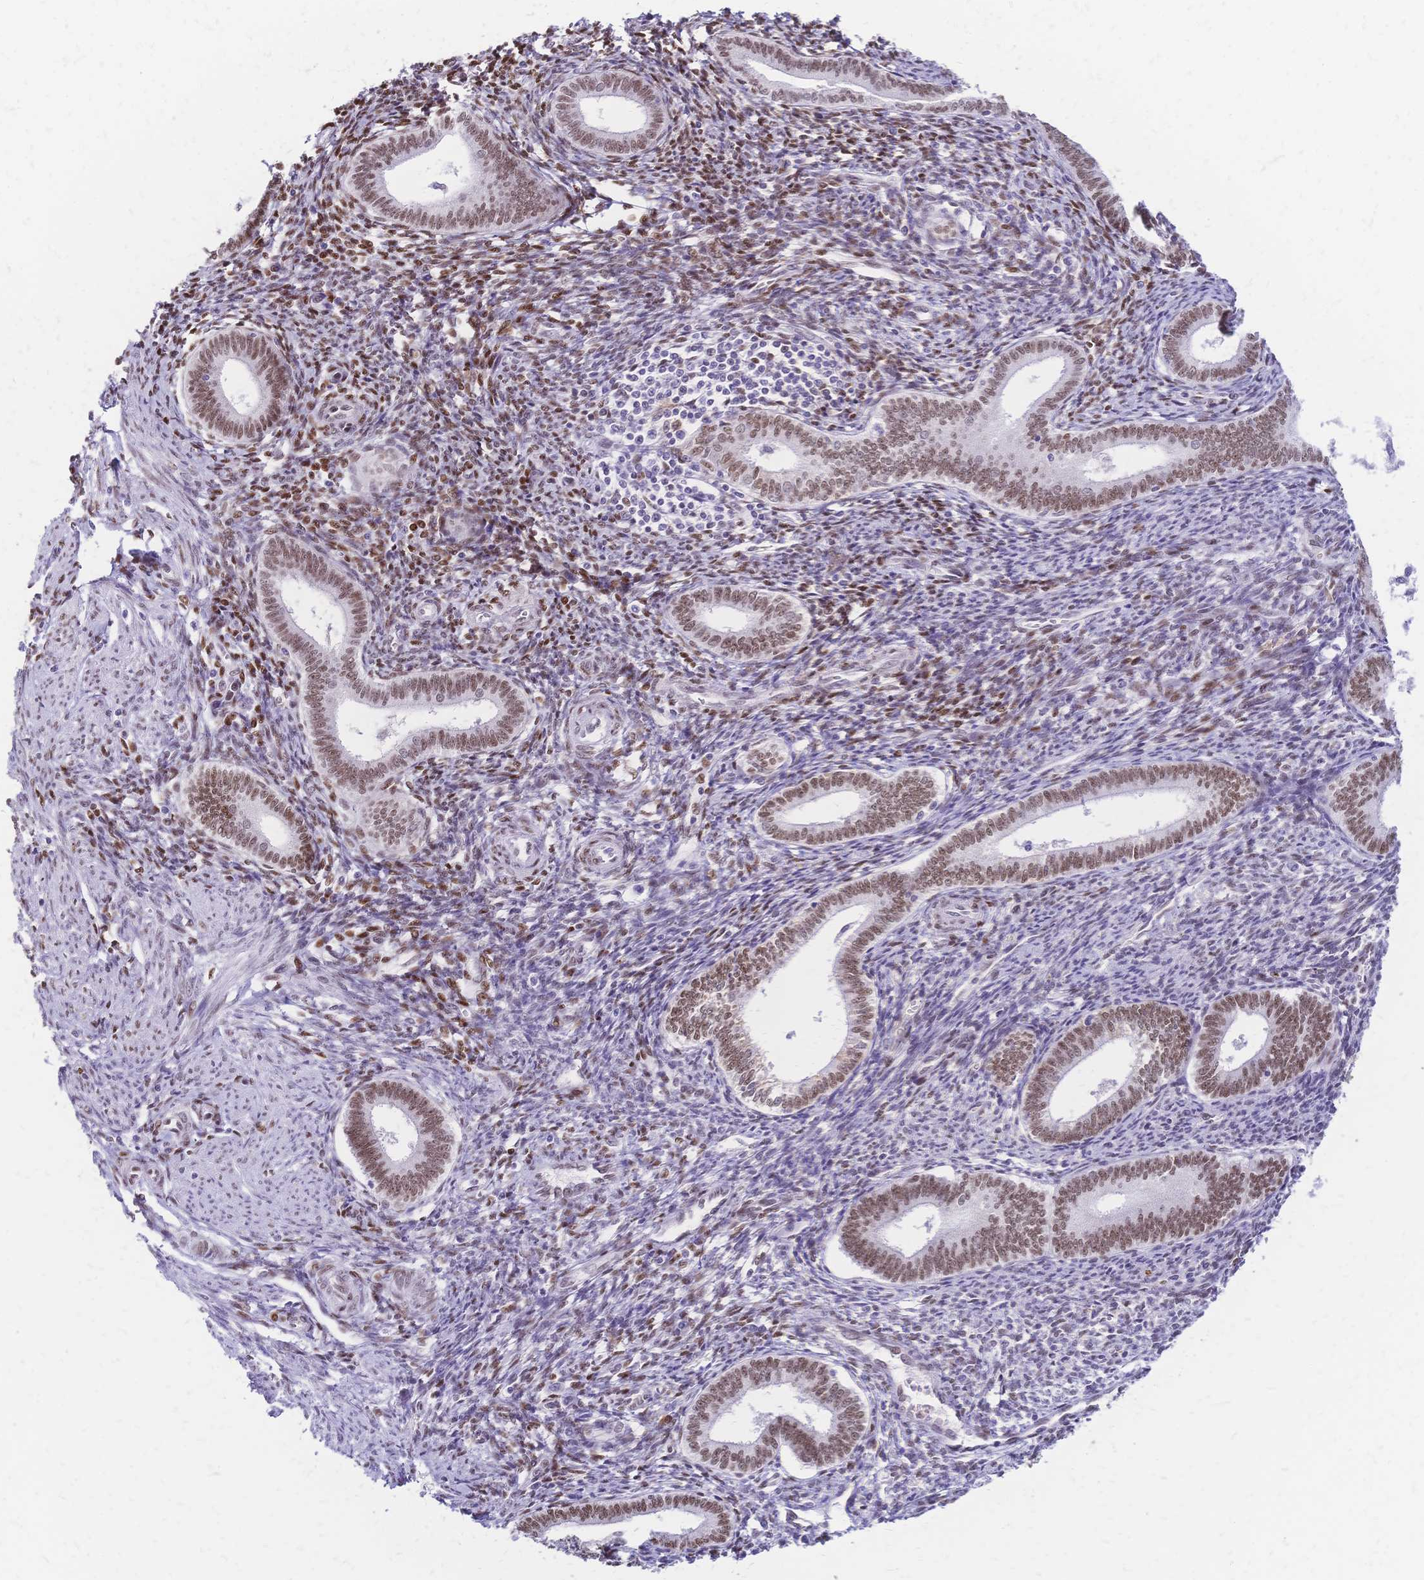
{"staining": {"intensity": "moderate", "quantity": "25%-75%", "location": "nuclear"}, "tissue": "endometrium", "cell_type": "Cells in endometrial stroma", "image_type": "normal", "snomed": [{"axis": "morphology", "description": "Normal tissue, NOS"}, {"axis": "topography", "description": "Endometrium"}], "caption": "Human endometrium stained for a protein (brown) displays moderate nuclear positive staining in about 25%-75% of cells in endometrial stroma.", "gene": "NFIC", "patient": {"sex": "female", "age": 41}}